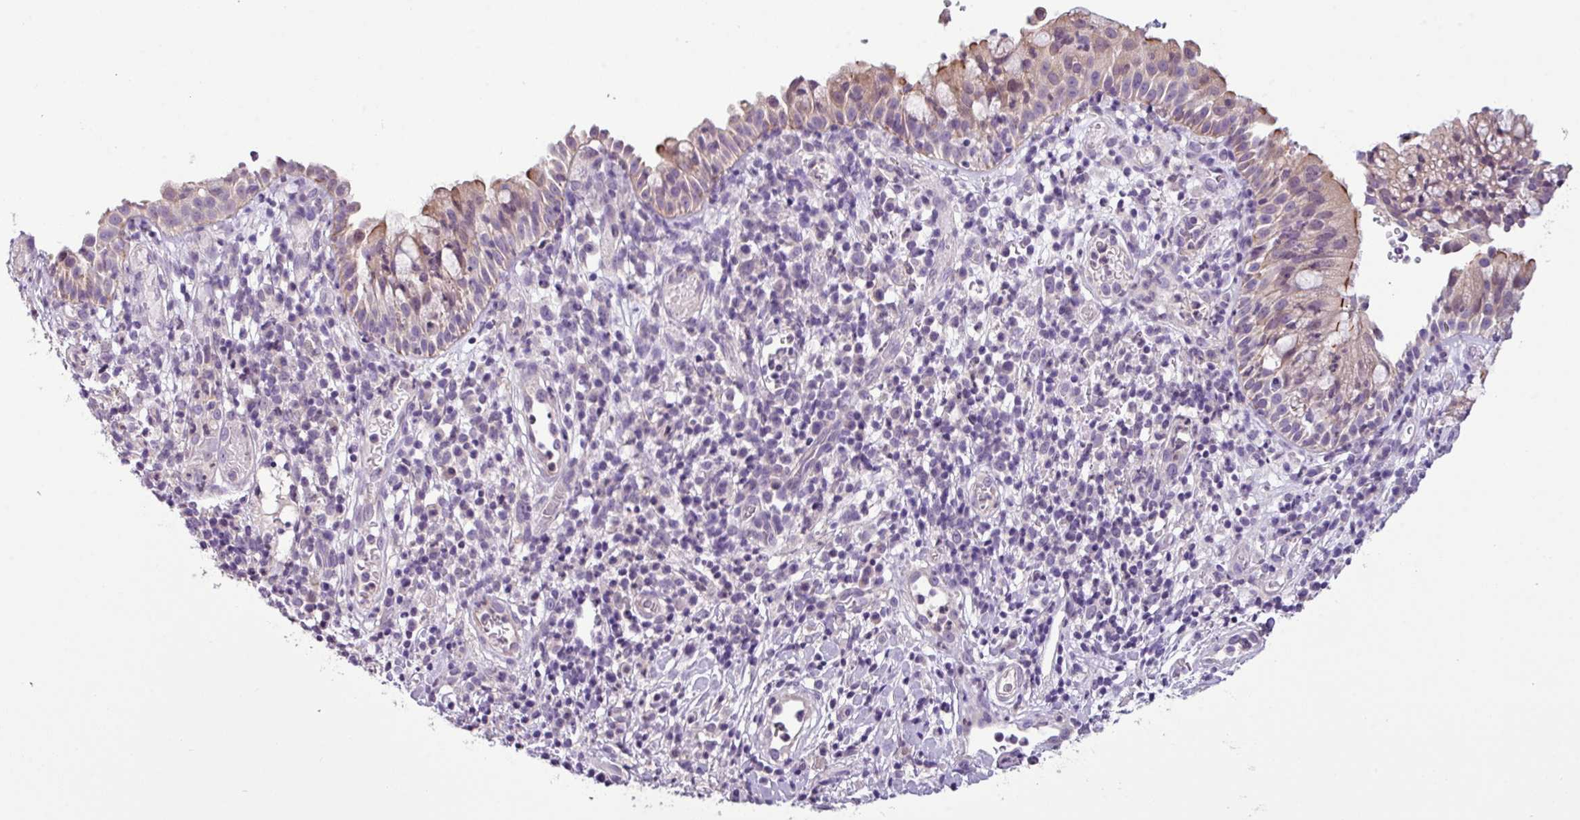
{"staining": {"intensity": "moderate", "quantity": "25%-75%", "location": "cytoplasmic/membranous"}, "tissue": "nasopharynx", "cell_type": "Respiratory epithelial cells", "image_type": "normal", "snomed": [{"axis": "morphology", "description": "Normal tissue, NOS"}, {"axis": "topography", "description": "Nasopharynx"}], "caption": "Human nasopharynx stained with a brown dye demonstrates moderate cytoplasmic/membranous positive positivity in approximately 25%-75% of respiratory epithelial cells.", "gene": "PNLDC1", "patient": {"sex": "male", "age": 65}}